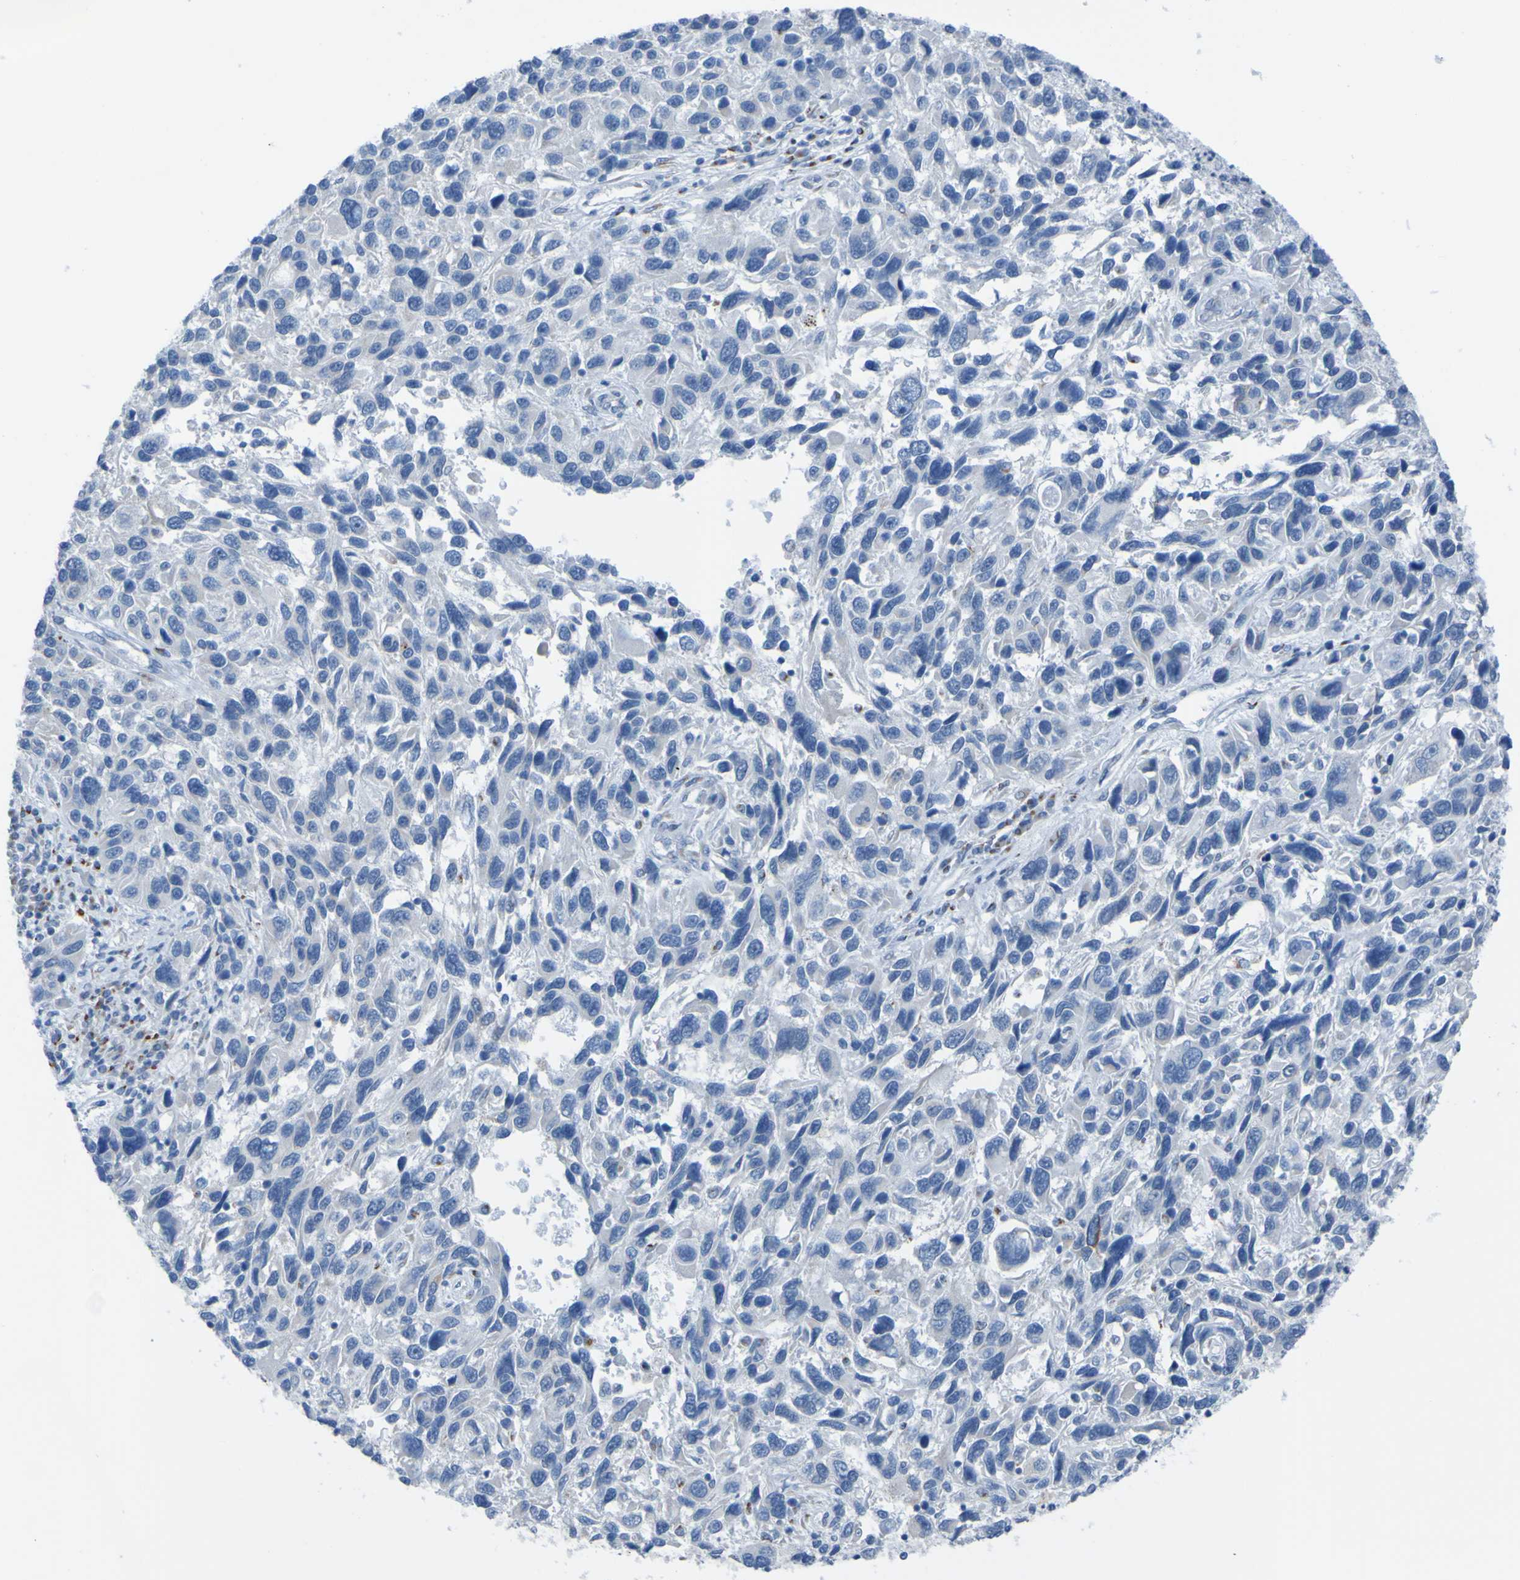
{"staining": {"intensity": "negative", "quantity": "none", "location": "none"}, "tissue": "melanoma", "cell_type": "Tumor cells", "image_type": "cancer", "snomed": [{"axis": "morphology", "description": "Malignant melanoma, NOS"}, {"axis": "topography", "description": "Skin"}], "caption": "There is no significant staining in tumor cells of malignant melanoma.", "gene": "ACMSD", "patient": {"sex": "male", "age": 53}}